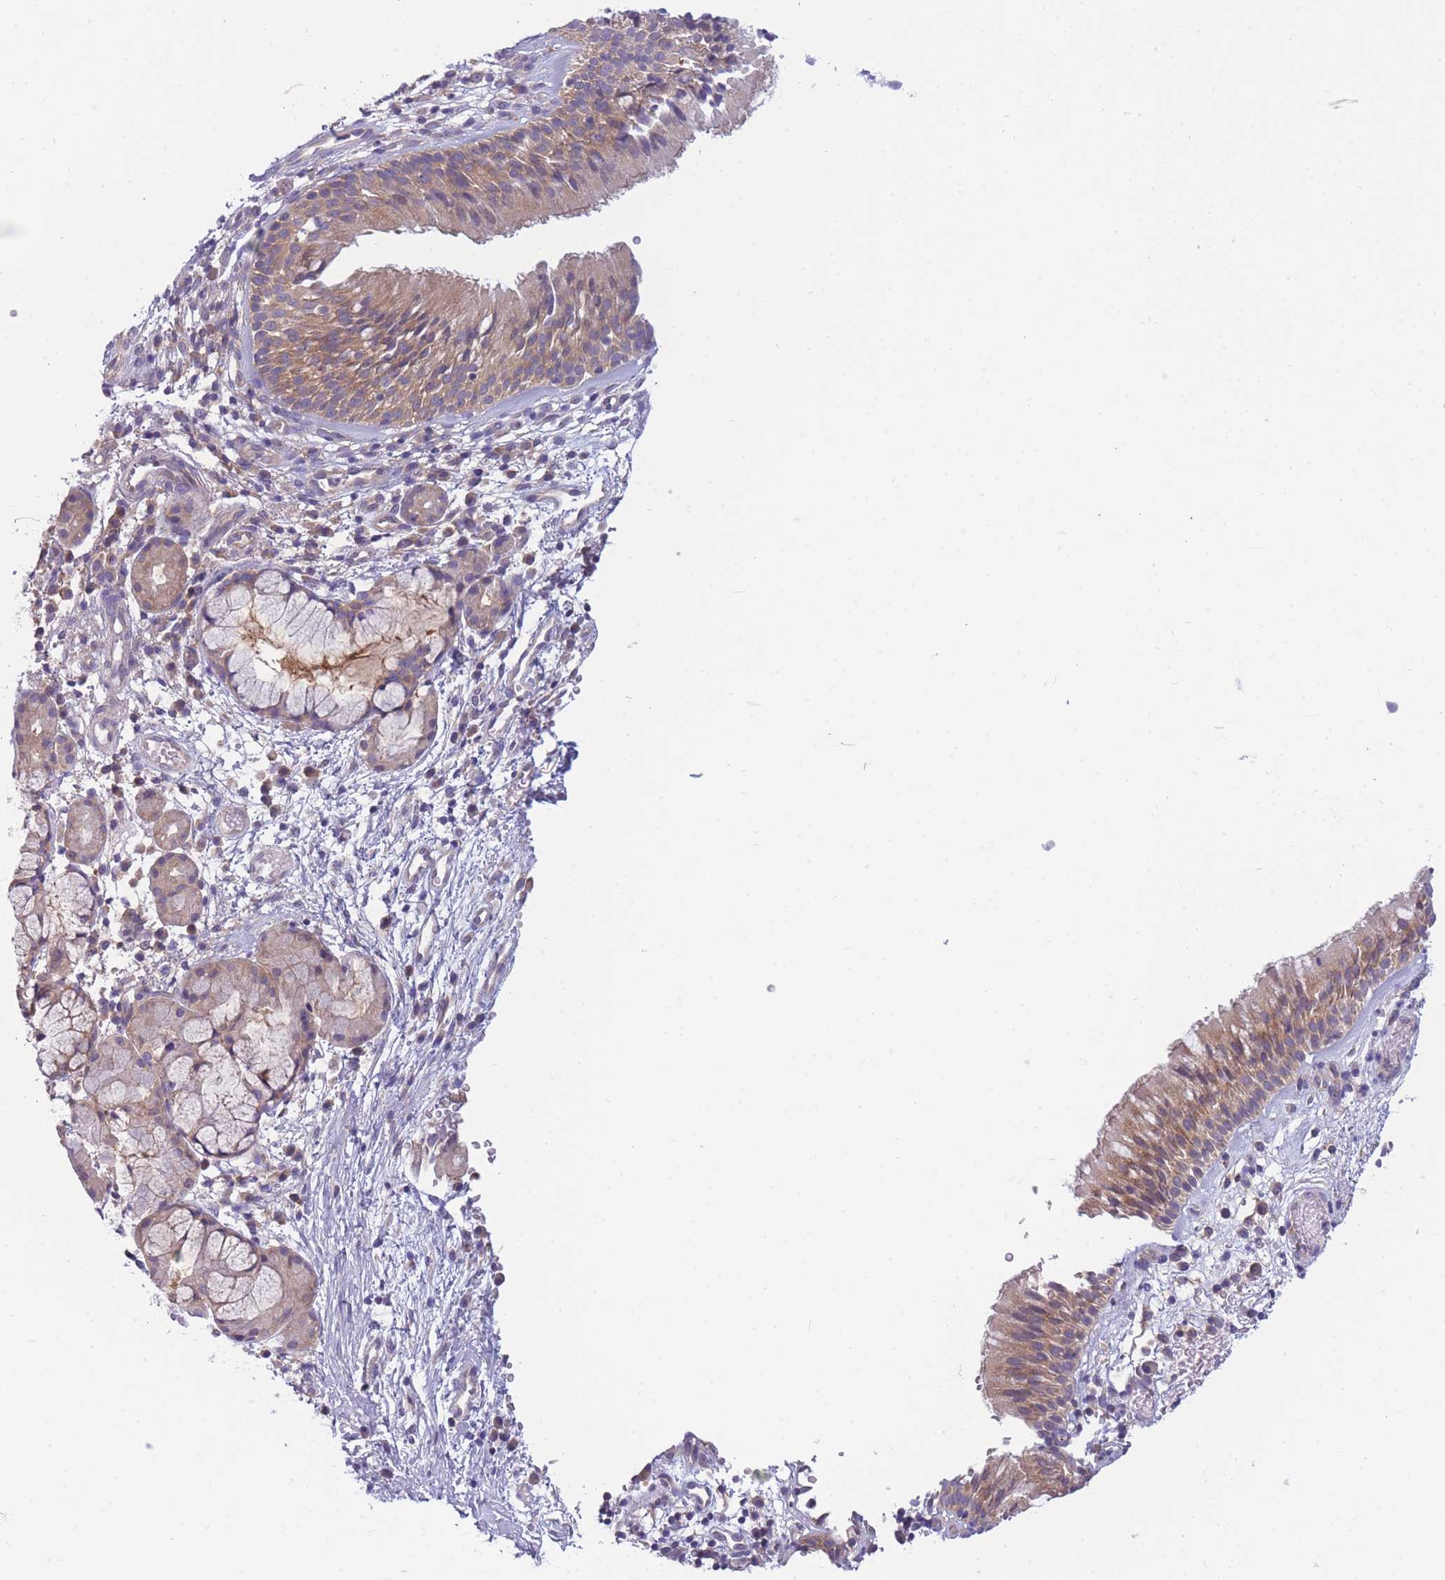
{"staining": {"intensity": "weak", "quantity": ">75%", "location": "cytoplasmic/membranous"}, "tissue": "nasopharynx", "cell_type": "Respiratory epithelial cells", "image_type": "normal", "snomed": [{"axis": "morphology", "description": "Normal tissue, NOS"}, {"axis": "topography", "description": "Nasopharynx"}], "caption": "Immunohistochemical staining of normal nasopharynx demonstrates low levels of weak cytoplasmic/membranous staining in about >75% of respiratory epithelial cells.", "gene": "PFDN6", "patient": {"sex": "male", "age": 65}}